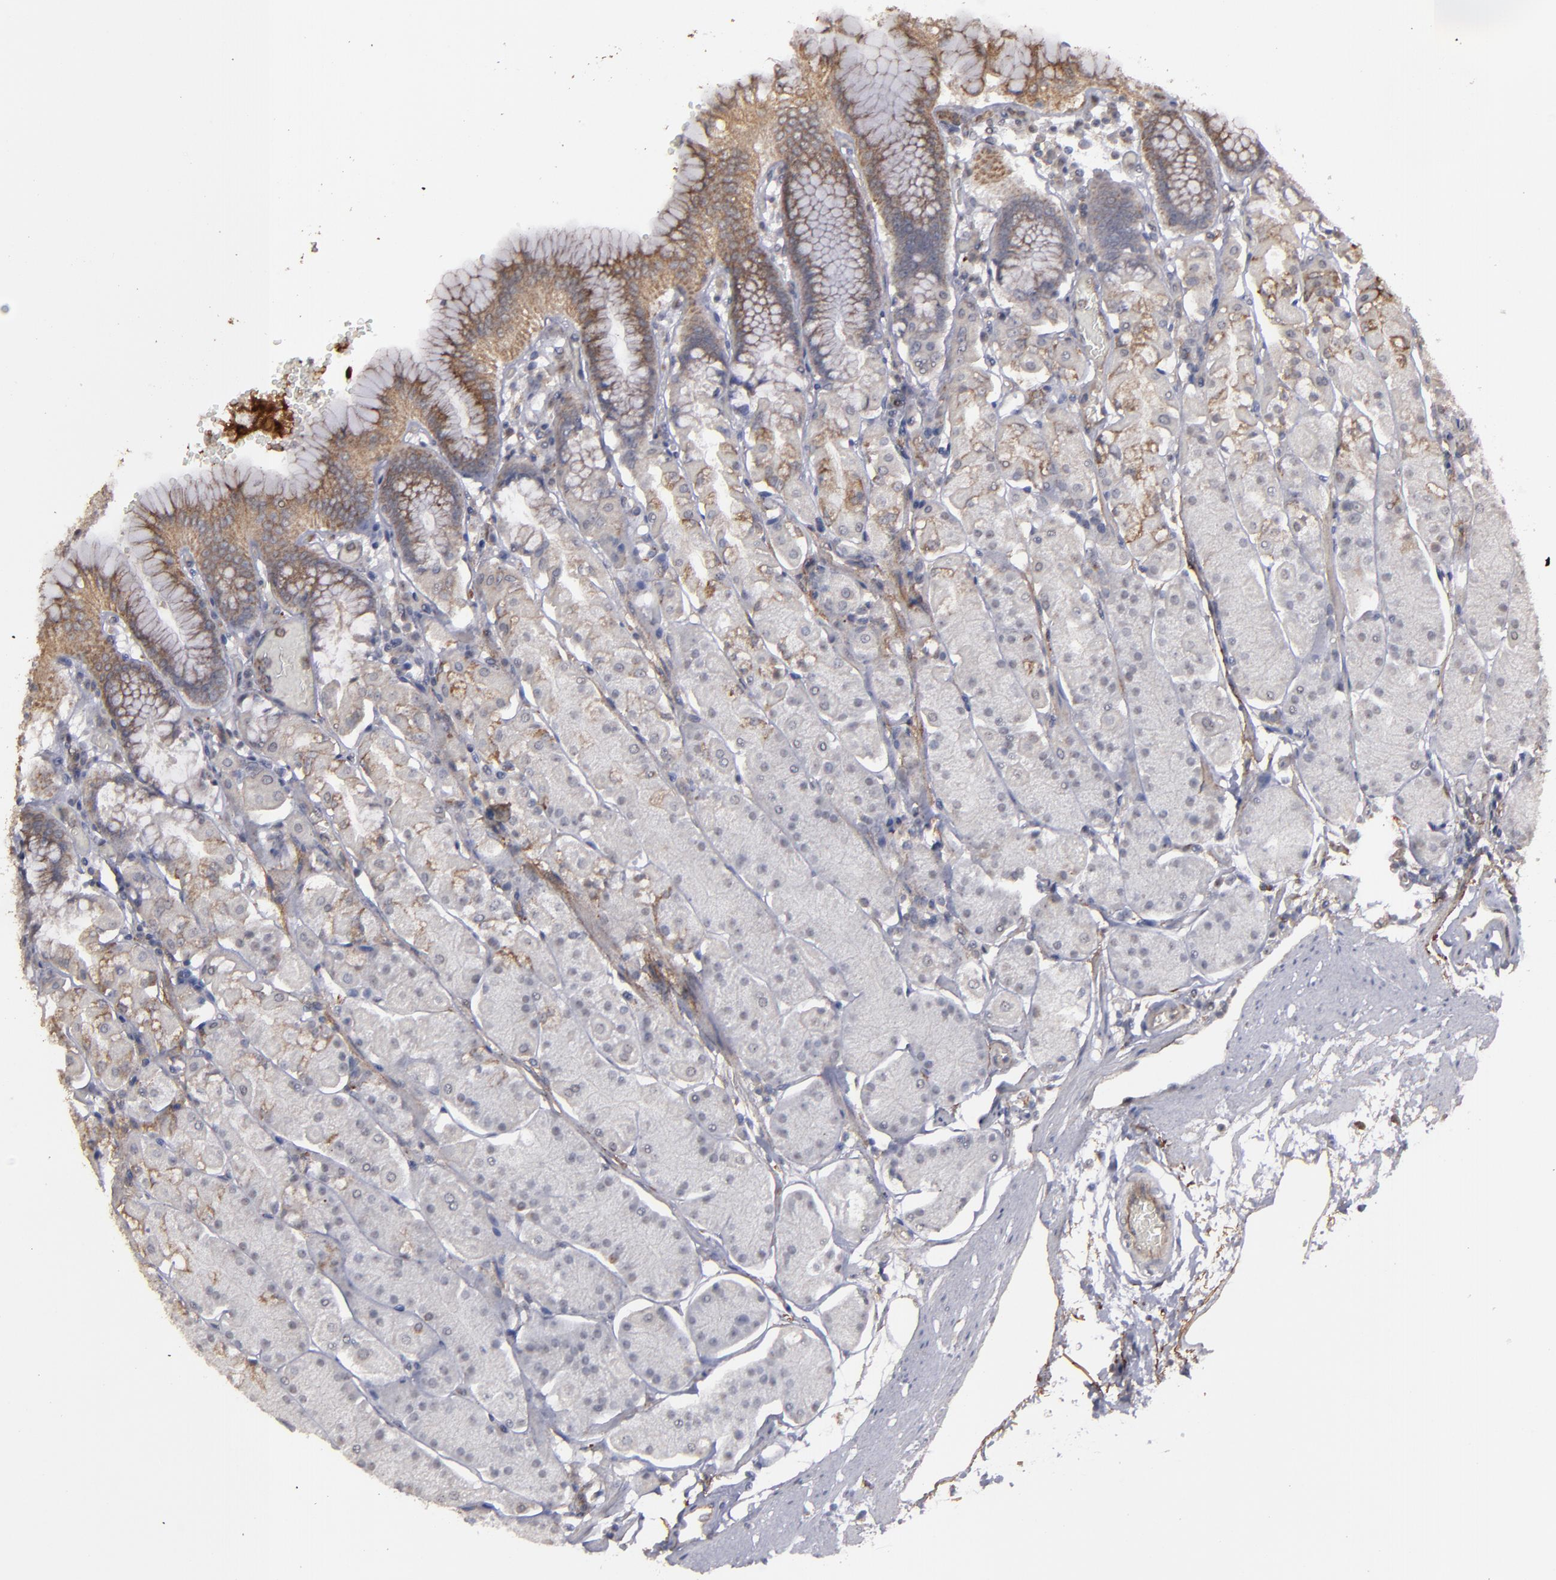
{"staining": {"intensity": "strong", "quantity": "<25%", "location": "cytoplasmic/membranous"}, "tissue": "stomach", "cell_type": "Glandular cells", "image_type": "normal", "snomed": [{"axis": "morphology", "description": "Normal tissue, NOS"}, {"axis": "topography", "description": "Stomach, upper"}, {"axis": "topography", "description": "Stomach"}], "caption": "Immunohistochemistry (IHC) staining of normal stomach, which reveals medium levels of strong cytoplasmic/membranous expression in about <25% of glandular cells indicating strong cytoplasmic/membranous protein expression. The staining was performed using DAB (brown) for protein detection and nuclei were counterstained in hematoxylin (blue).", "gene": "CD55", "patient": {"sex": "male", "age": 76}}